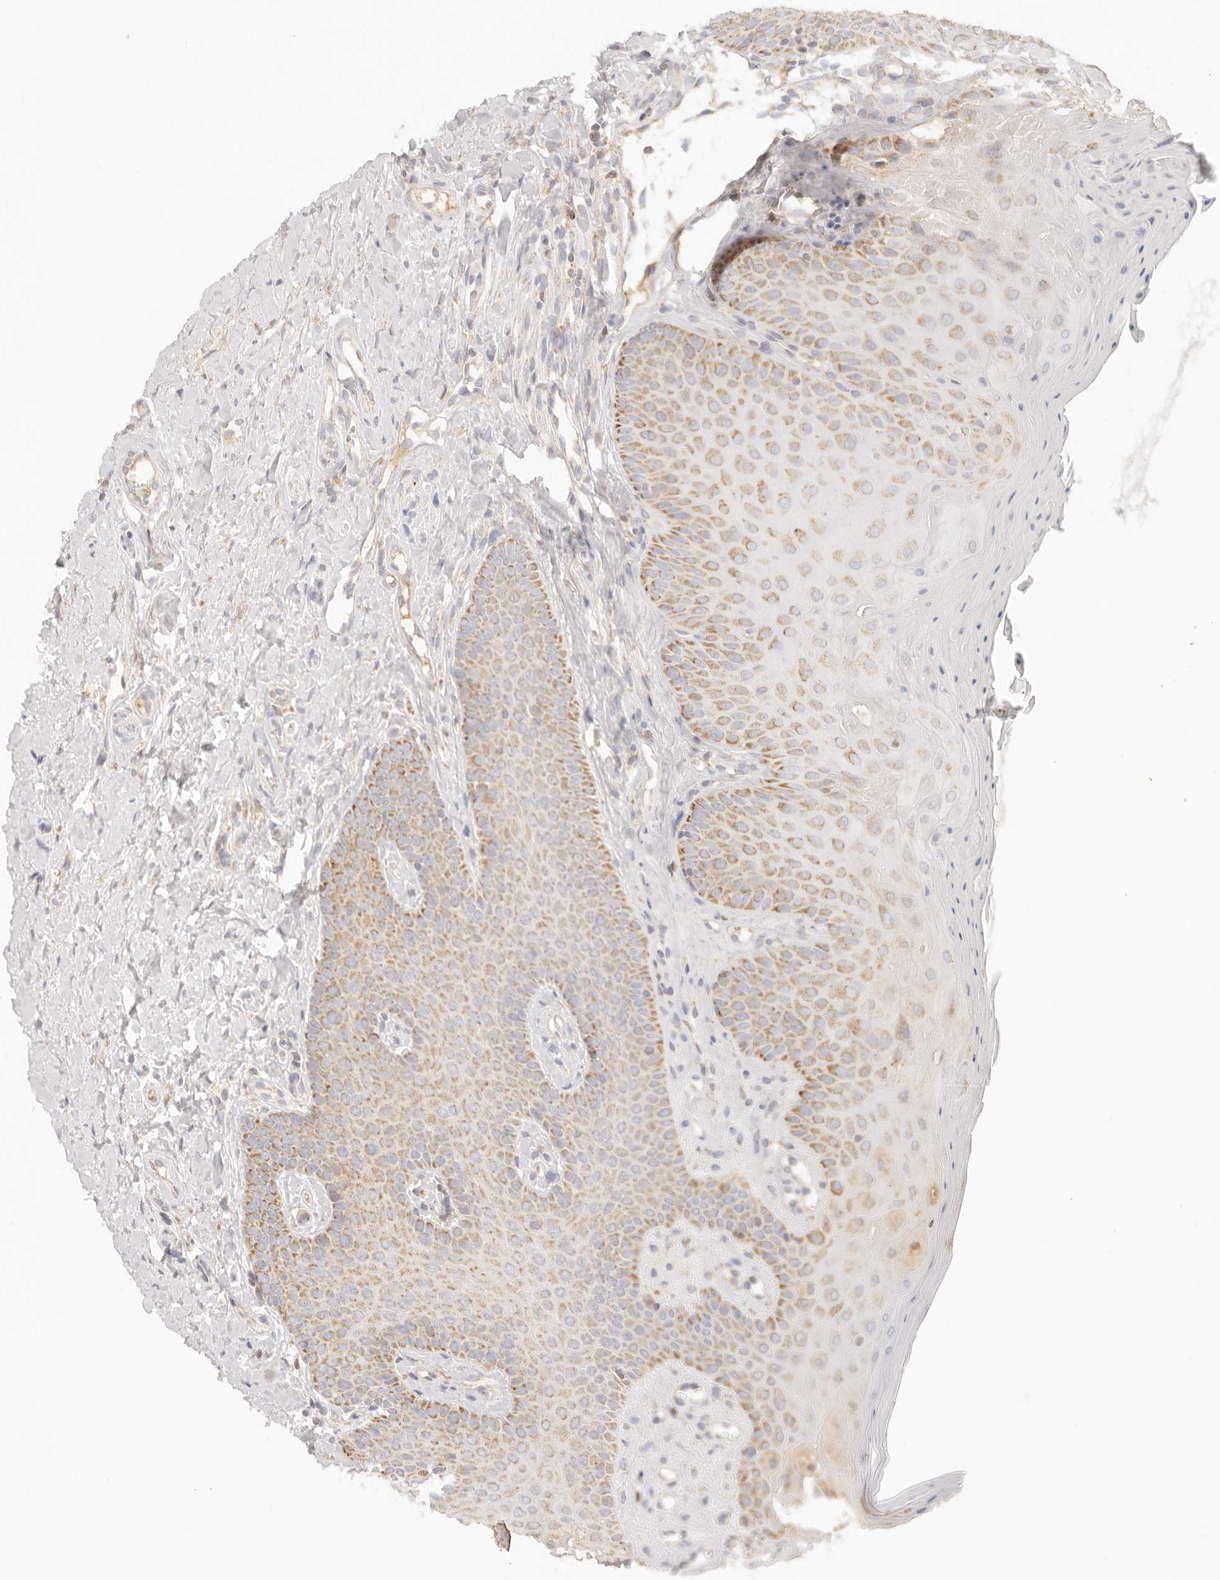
{"staining": {"intensity": "moderate", "quantity": "25%-75%", "location": "cytoplasmic/membranous"}, "tissue": "oral mucosa", "cell_type": "Squamous epithelial cells", "image_type": "normal", "snomed": [{"axis": "morphology", "description": "Normal tissue, NOS"}, {"axis": "topography", "description": "Oral tissue"}], "caption": "A high-resolution photomicrograph shows immunohistochemistry (IHC) staining of unremarkable oral mucosa, which reveals moderate cytoplasmic/membranous staining in about 25%-75% of squamous epithelial cells. The protein of interest is stained brown, and the nuclei are stained in blue (DAB (3,3'-diaminobenzidine) IHC with brightfield microscopy, high magnification).", "gene": "COA6", "patient": {"sex": "female", "age": 31}}